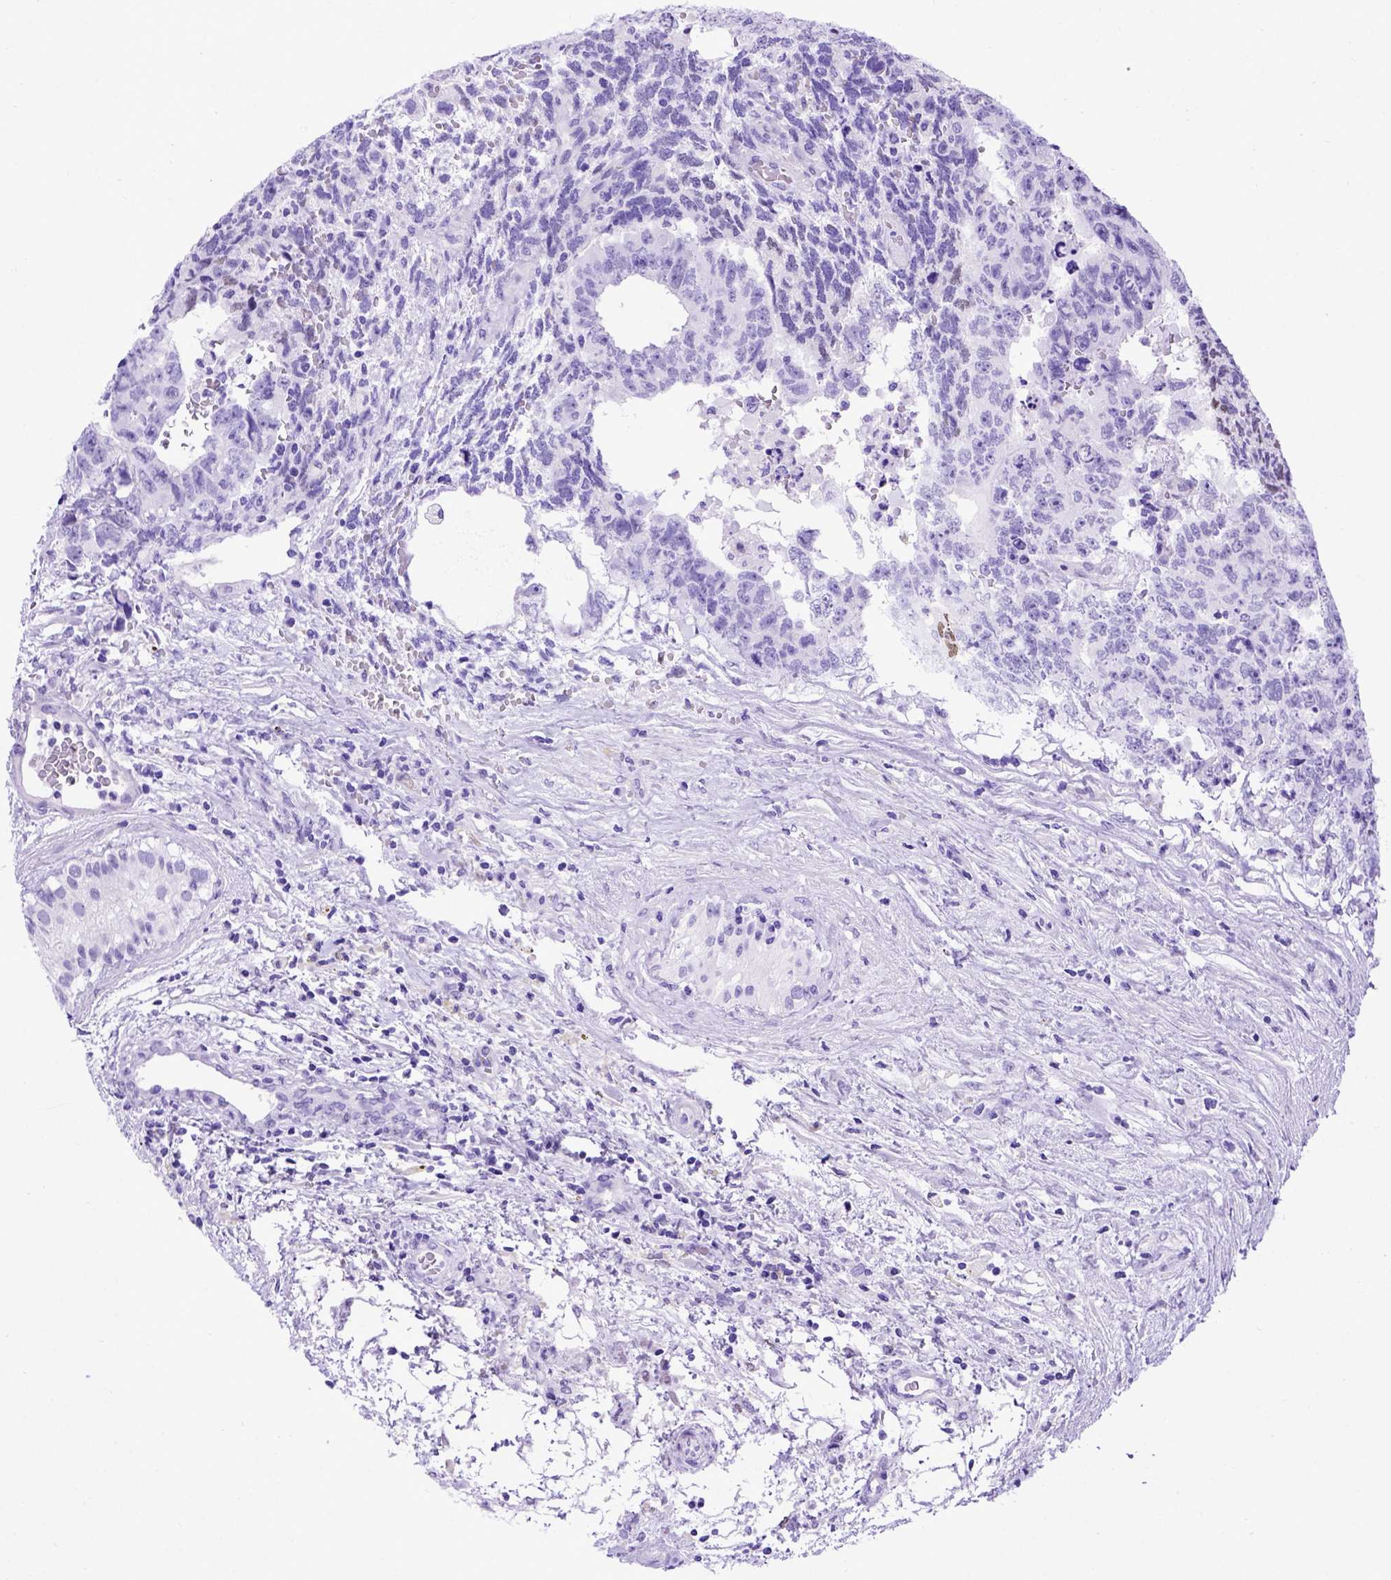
{"staining": {"intensity": "negative", "quantity": "none", "location": "none"}, "tissue": "testis cancer", "cell_type": "Tumor cells", "image_type": "cancer", "snomed": [{"axis": "morphology", "description": "Carcinoma, Embryonal, NOS"}, {"axis": "topography", "description": "Testis"}], "caption": "Testis embryonal carcinoma was stained to show a protein in brown. There is no significant positivity in tumor cells.", "gene": "MEOX2", "patient": {"sex": "male", "age": 24}}